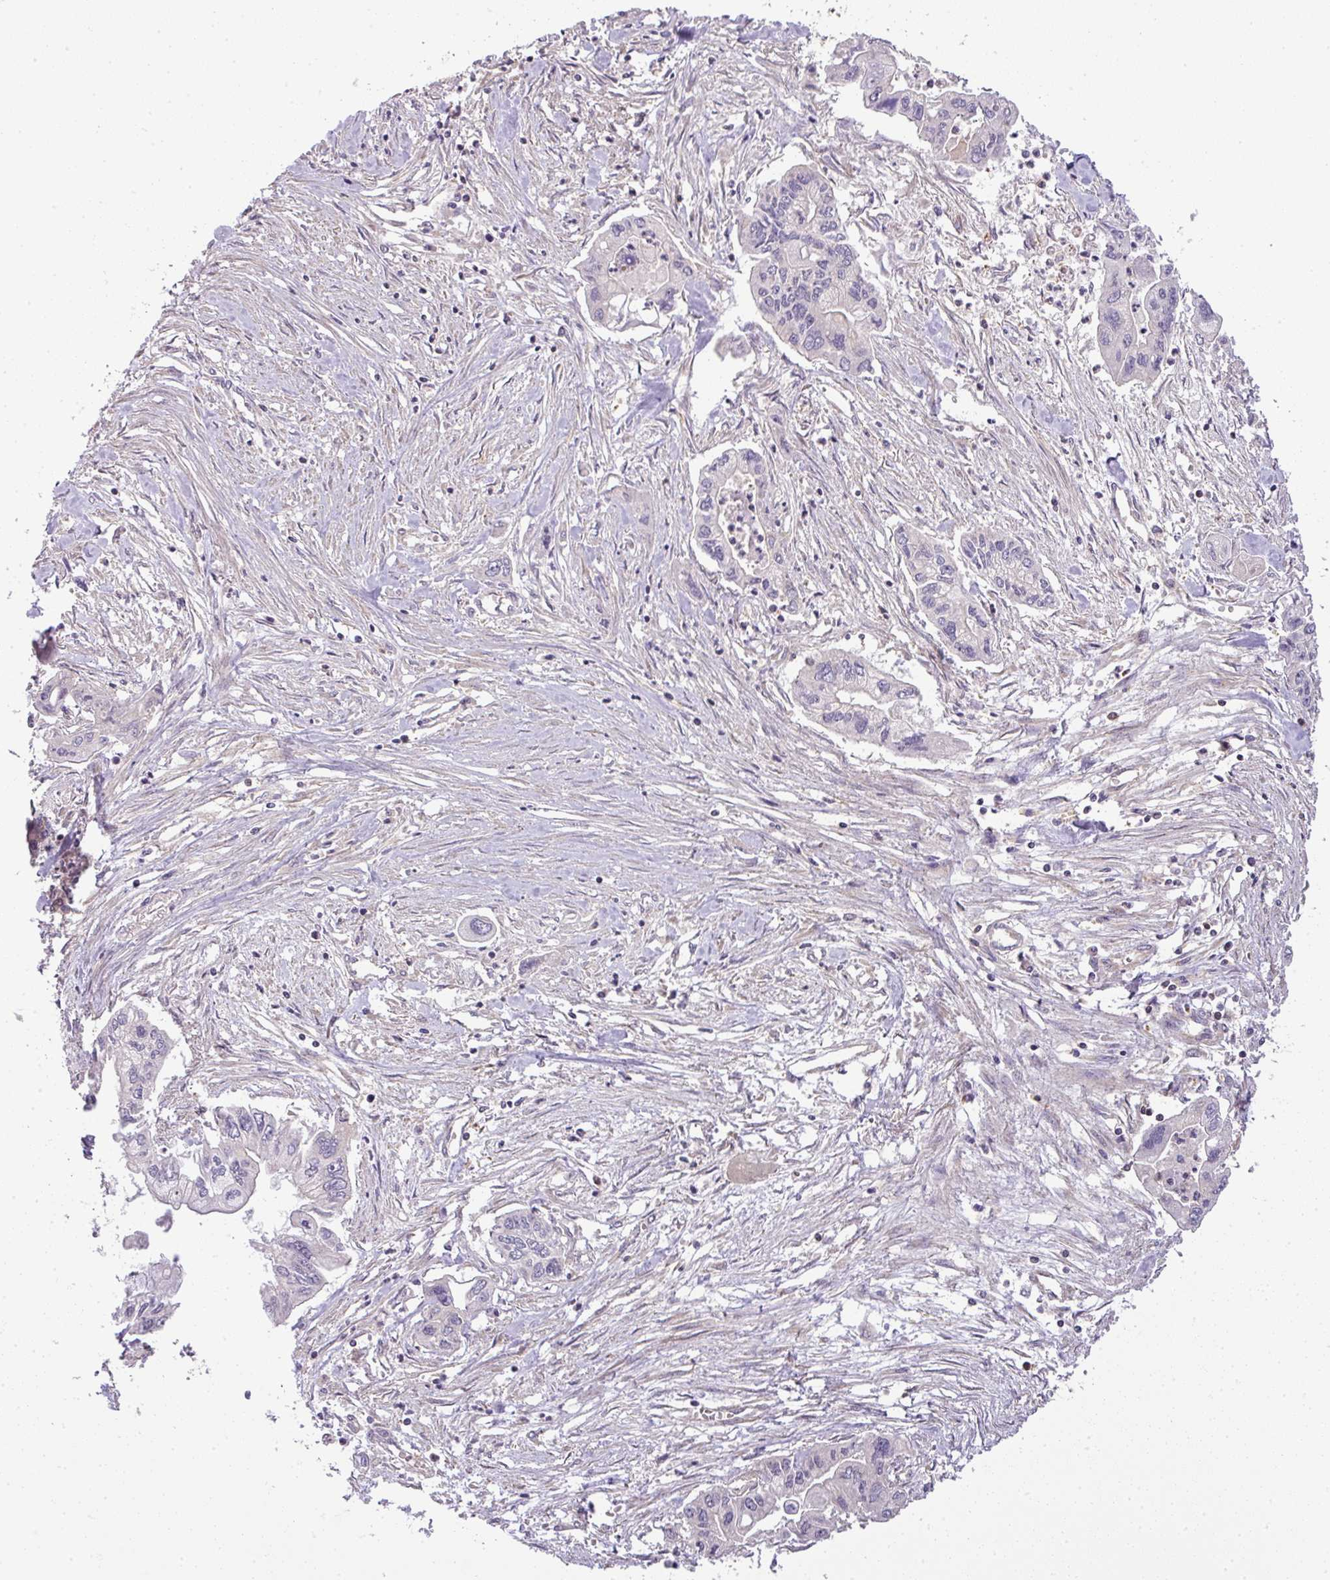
{"staining": {"intensity": "negative", "quantity": "none", "location": "none"}, "tissue": "pancreatic cancer", "cell_type": "Tumor cells", "image_type": "cancer", "snomed": [{"axis": "morphology", "description": "Adenocarcinoma, NOS"}, {"axis": "topography", "description": "Pancreas"}], "caption": "There is no significant staining in tumor cells of pancreatic cancer.", "gene": "TCL1B", "patient": {"sex": "male", "age": 62}}